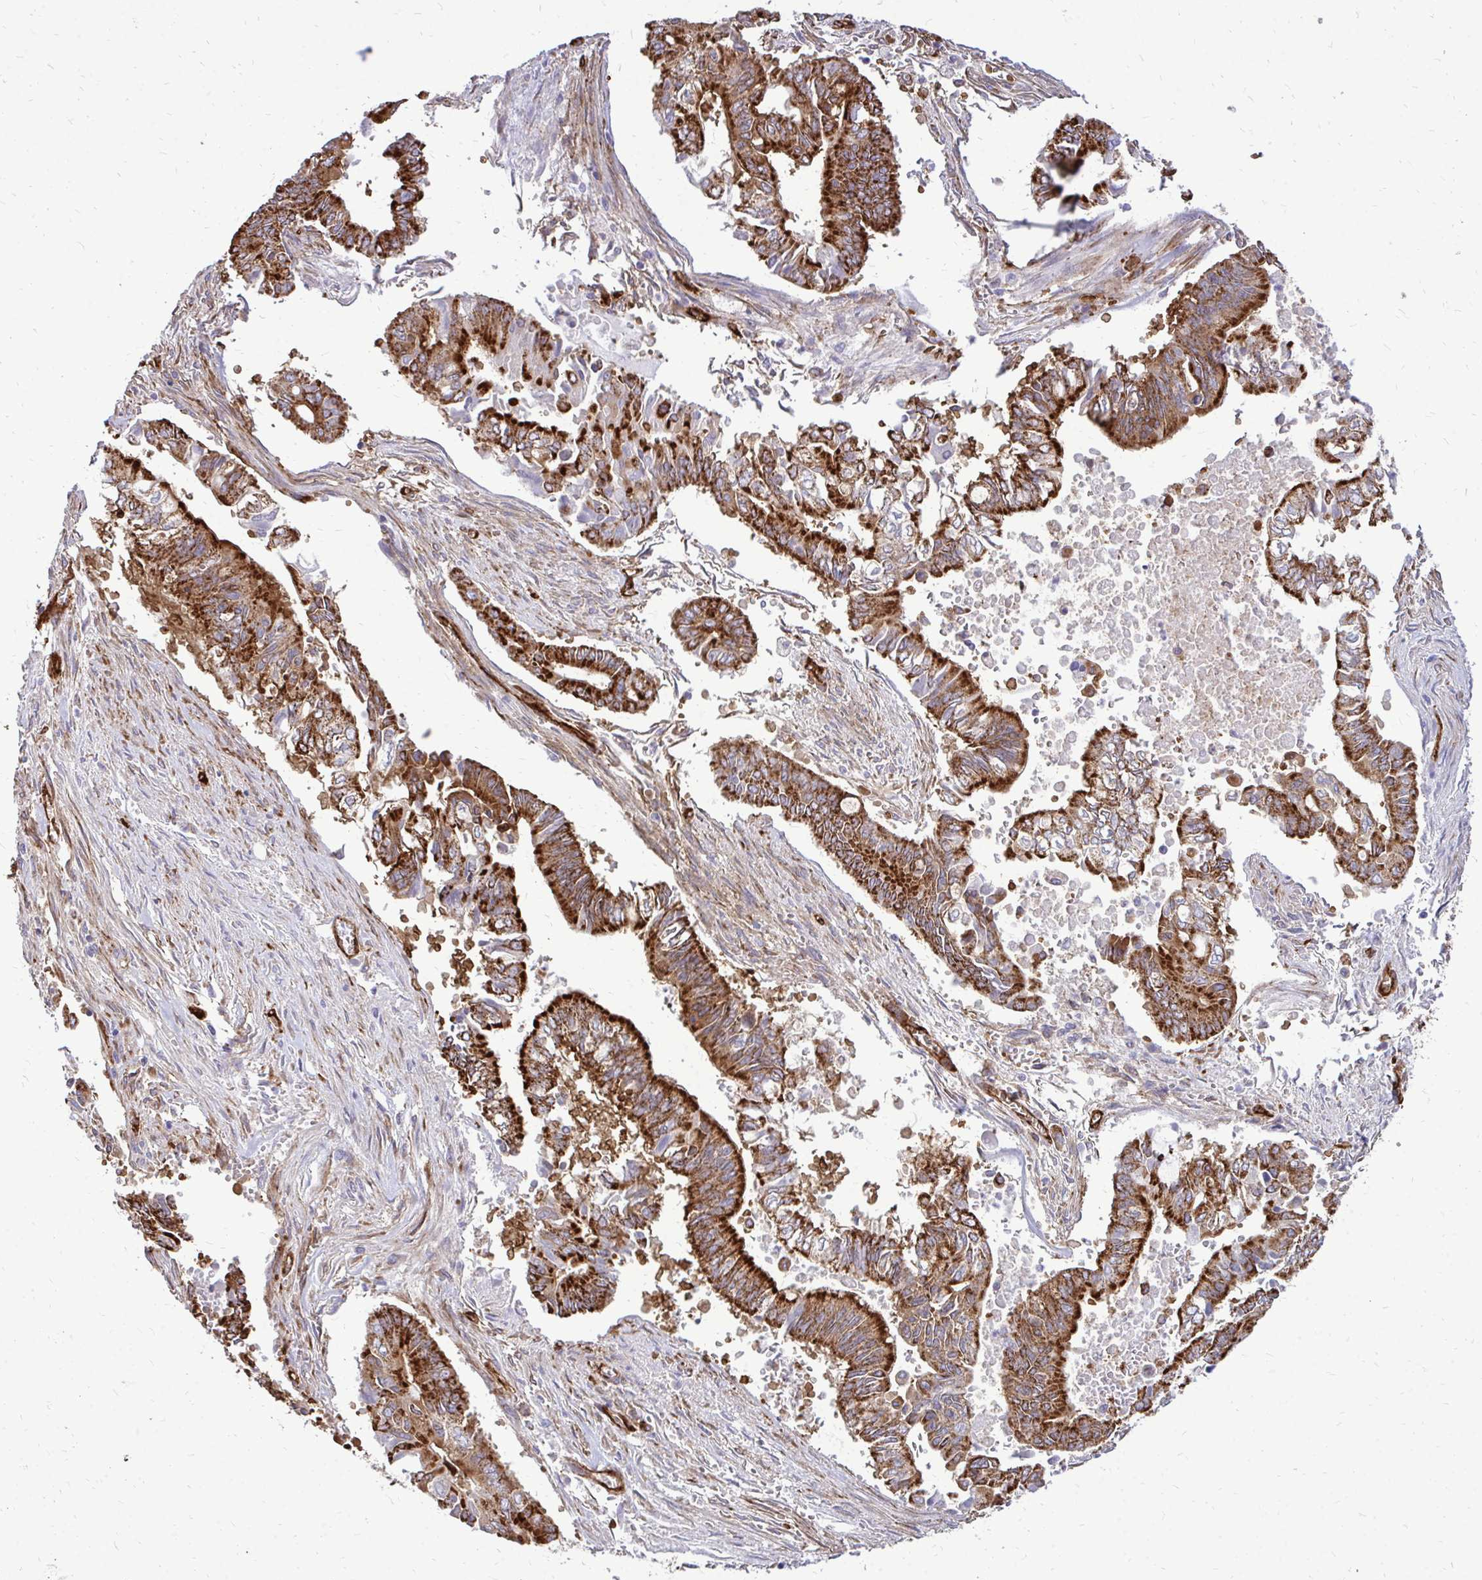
{"staining": {"intensity": "strong", "quantity": ">75%", "location": "cytoplasmic/membranous"}, "tissue": "pancreatic cancer", "cell_type": "Tumor cells", "image_type": "cancer", "snomed": [{"axis": "morphology", "description": "Adenocarcinoma, NOS"}, {"axis": "topography", "description": "Pancreas"}], "caption": "Protein staining of pancreatic adenocarcinoma tissue exhibits strong cytoplasmic/membranous staining in approximately >75% of tumor cells.", "gene": "MARCKSL1", "patient": {"sex": "male", "age": 68}}